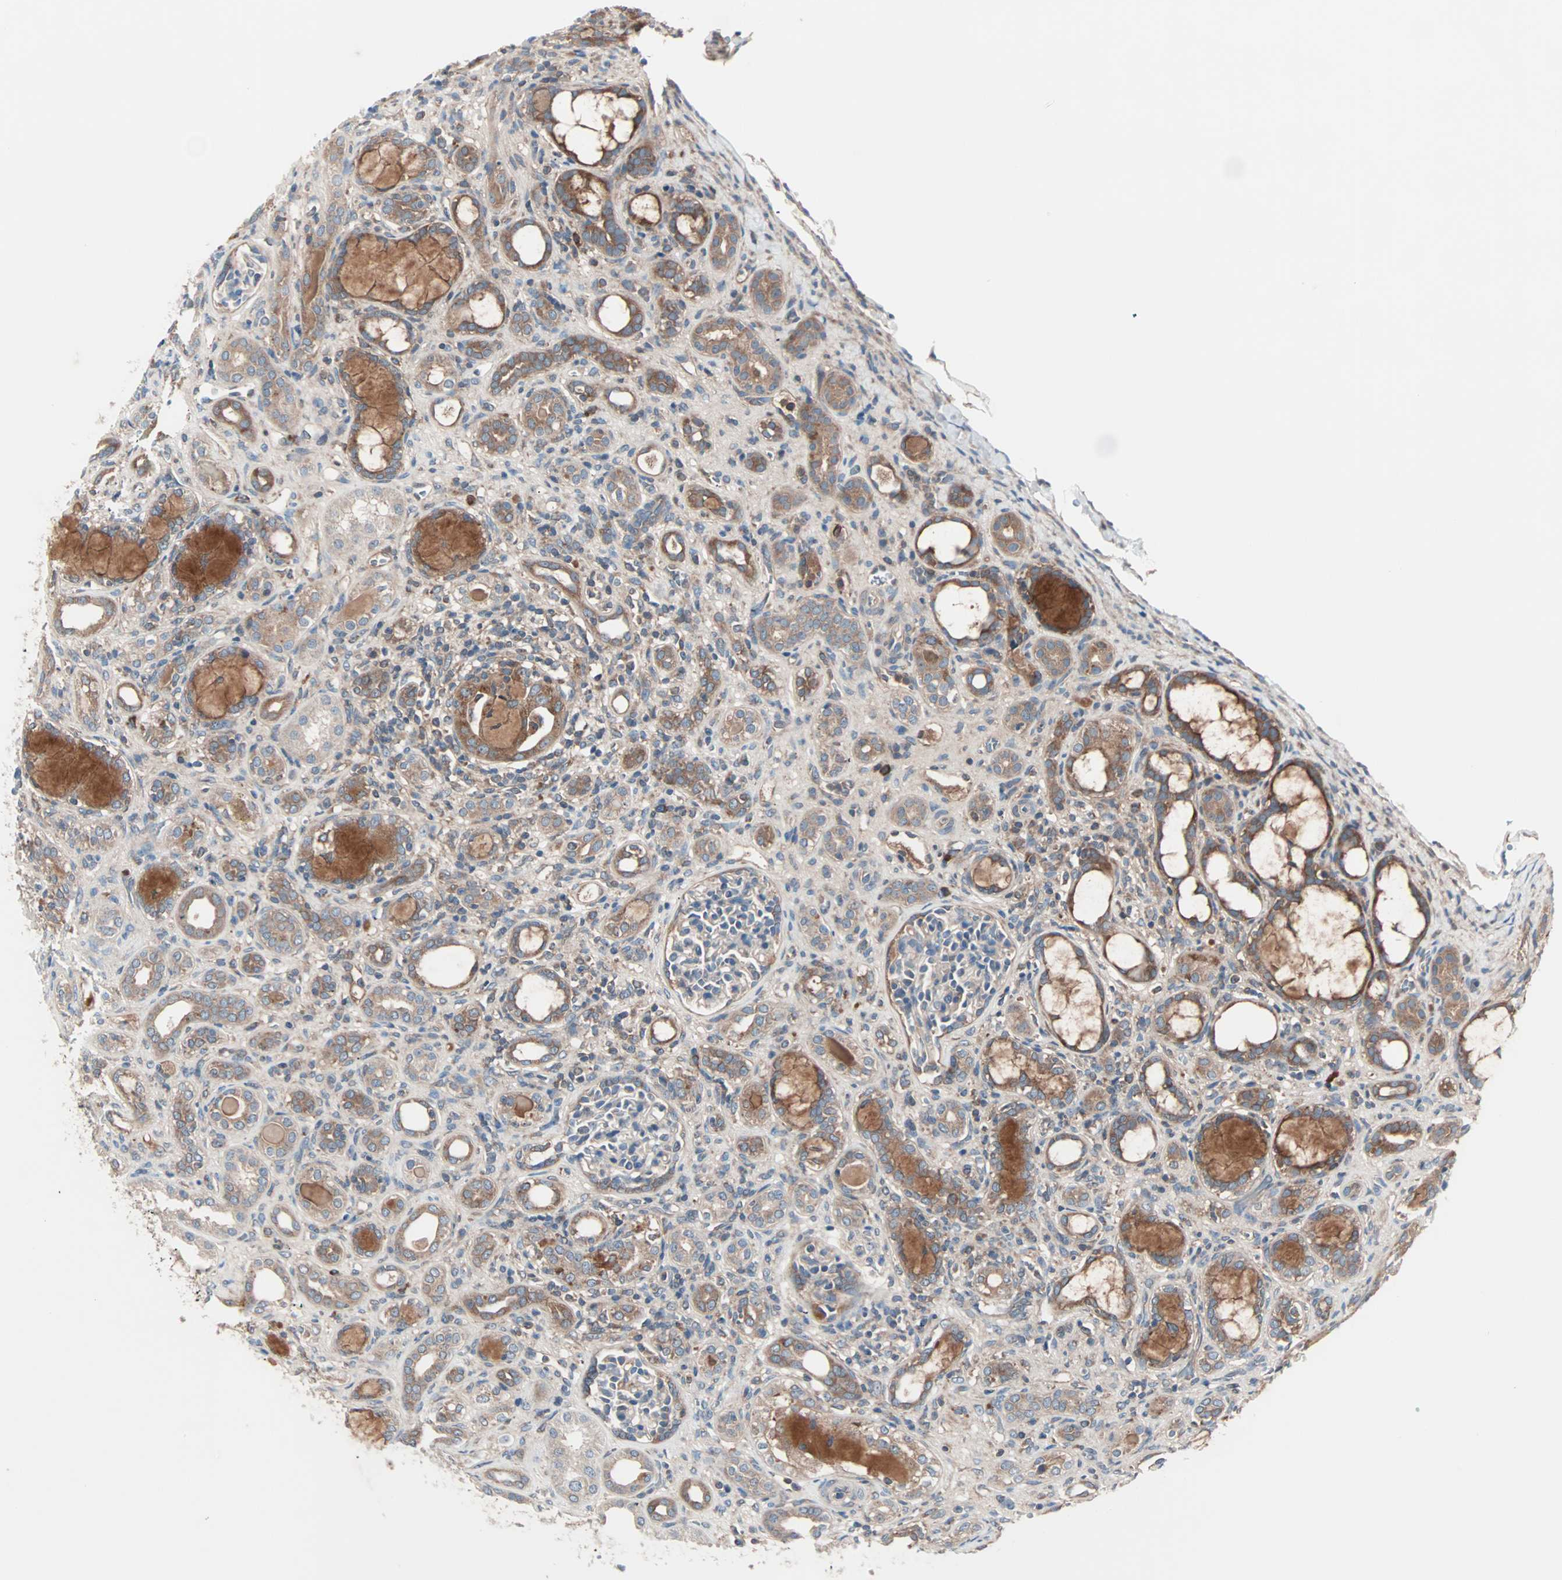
{"staining": {"intensity": "weak", "quantity": ">75%", "location": "cytoplasmic/membranous"}, "tissue": "kidney", "cell_type": "Cells in glomeruli", "image_type": "normal", "snomed": [{"axis": "morphology", "description": "Normal tissue, NOS"}, {"axis": "topography", "description": "Kidney"}], "caption": "Kidney stained with immunohistochemistry (IHC) exhibits weak cytoplasmic/membranous expression in approximately >75% of cells in glomeruli.", "gene": "CAD", "patient": {"sex": "male", "age": 7}}